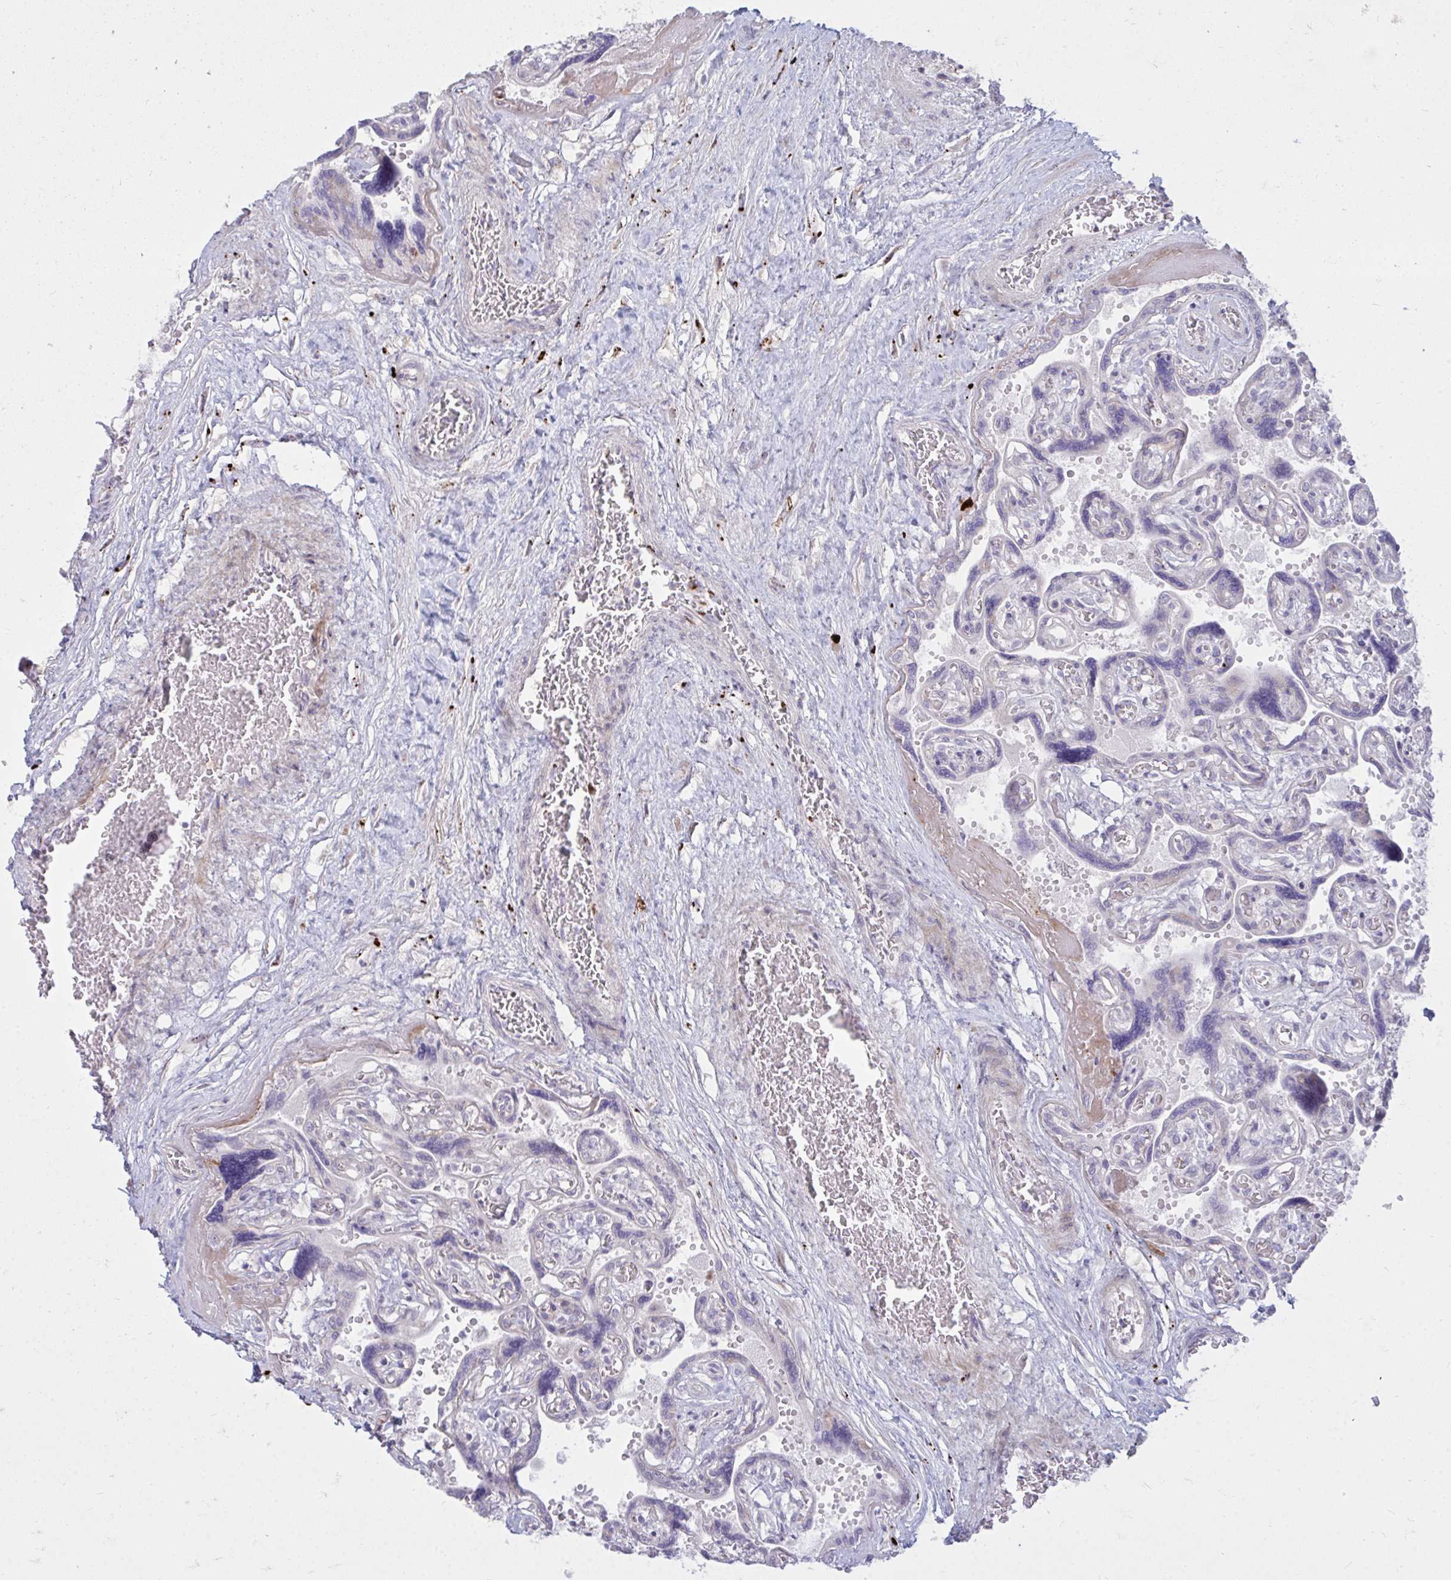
{"staining": {"intensity": "strong", "quantity": ">75%", "location": "cytoplasmic/membranous"}, "tissue": "placenta", "cell_type": "Decidual cells", "image_type": "normal", "snomed": [{"axis": "morphology", "description": "Normal tissue, NOS"}, {"axis": "topography", "description": "Placenta"}], "caption": "Immunohistochemistry (DAB) staining of unremarkable human placenta reveals strong cytoplasmic/membranous protein staining in approximately >75% of decidual cells. (IHC, brightfield microscopy, high magnification).", "gene": "RAB6A", "patient": {"sex": "female", "age": 32}}